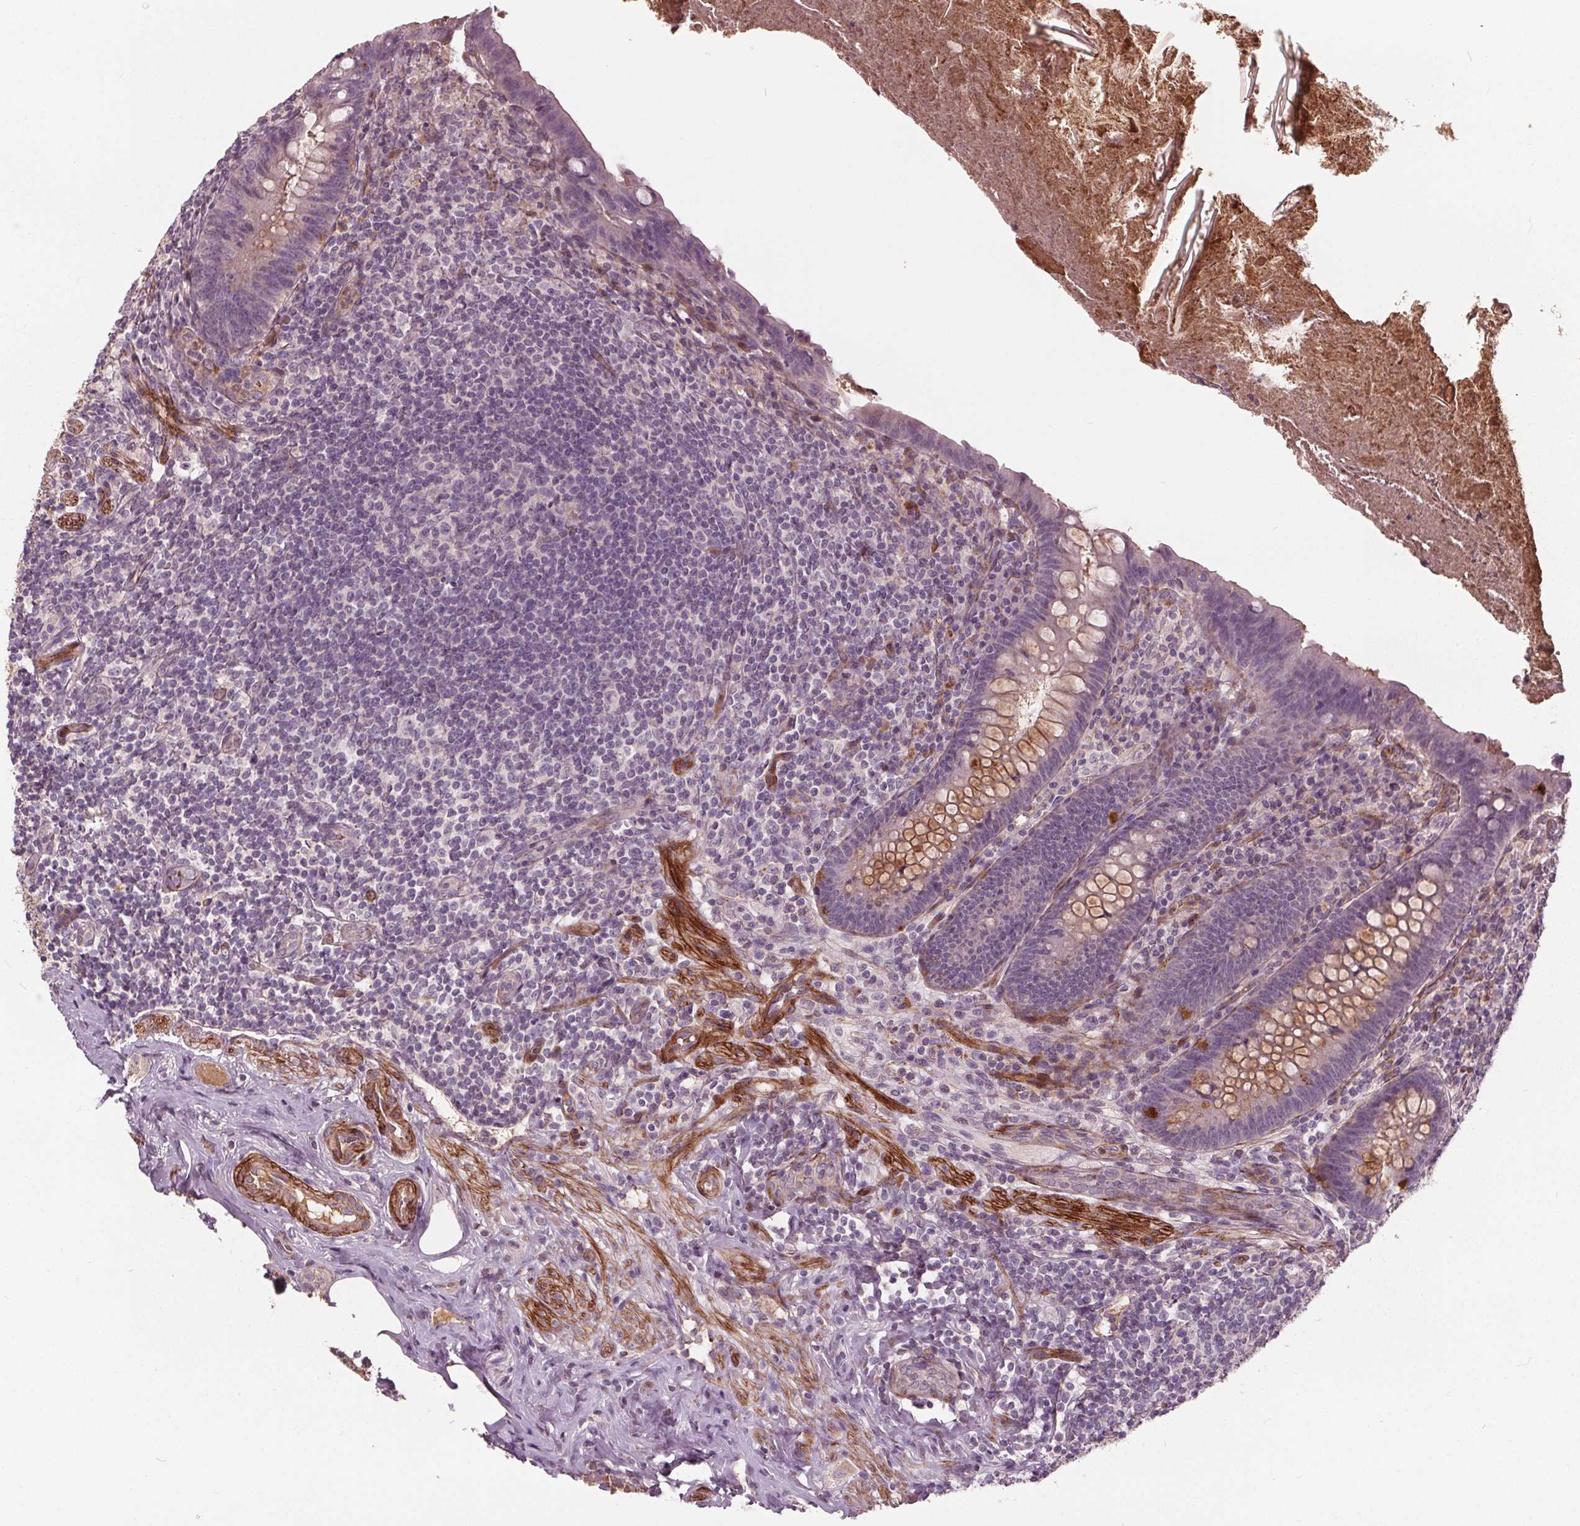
{"staining": {"intensity": "moderate", "quantity": "<25%", "location": "cytoplasmic/membranous"}, "tissue": "appendix", "cell_type": "Glandular cells", "image_type": "normal", "snomed": [{"axis": "morphology", "description": "Normal tissue, NOS"}, {"axis": "topography", "description": "Appendix"}], "caption": "Protein expression analysis of normal human appendix reveals moderate cytoplasmic/membranous positivity in approximately <25% of glandular cells.", "gene": "PDGFD", "patient": {"sex": "male", "age": 47}}